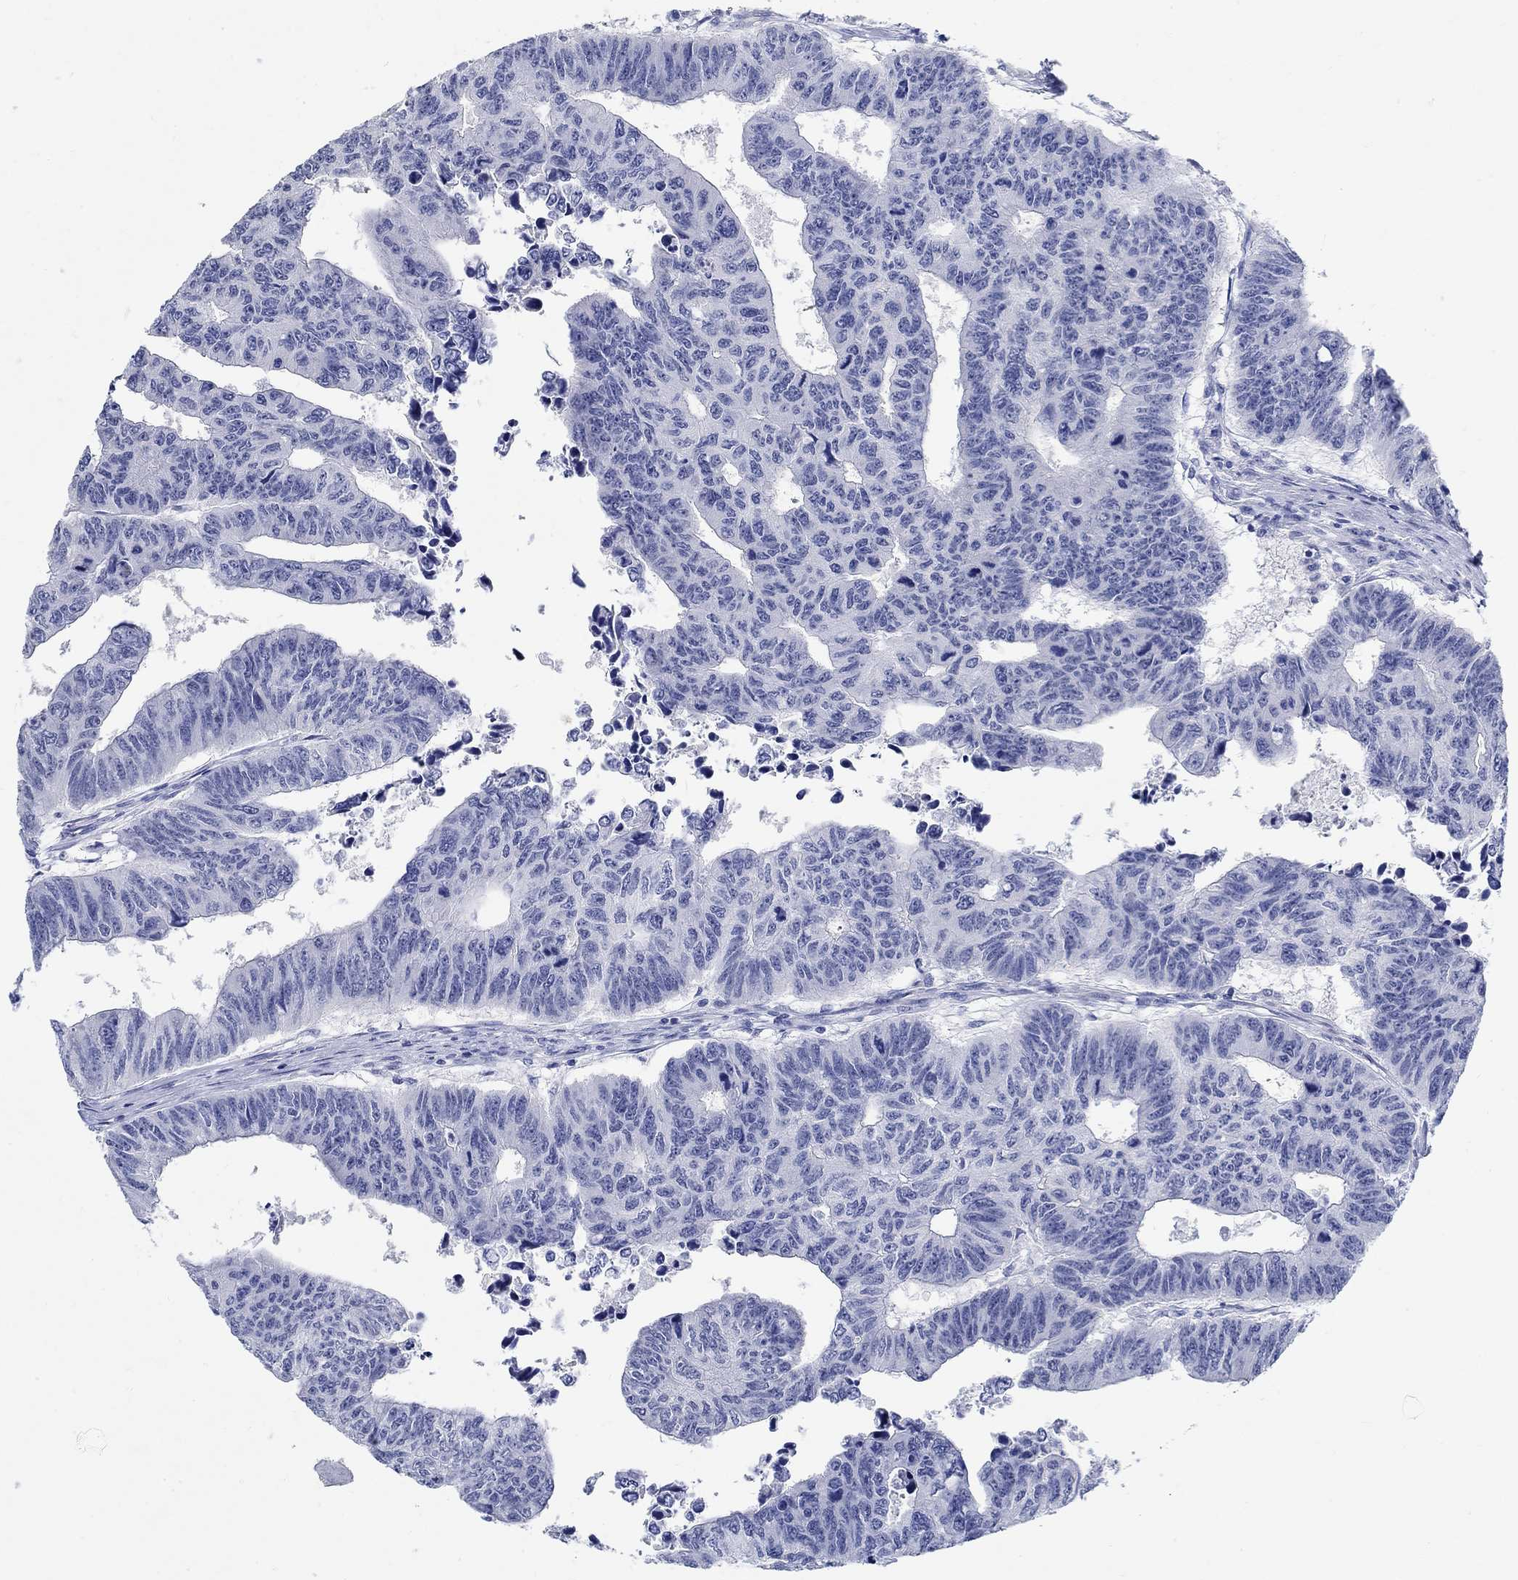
{"staining": {"intensity": "negative", "quantity": "none", "location": "none"}, "tissue": "colorectal cancer", "cell_type": "Tumor cells", "image_type": "cancer", "snomed": [{"axis": "morphology", "description": "Adenocarcinoma, NOS"}, {"axis": "topography", "description": "Rectum"}], "caption": "High power microscopy image of an IHC image of colorectal adenocarcinoma, revealing no significant expression in tumor cells.", "gene": "GRIA3", "patient": {"sex": "female", "age": 85}}